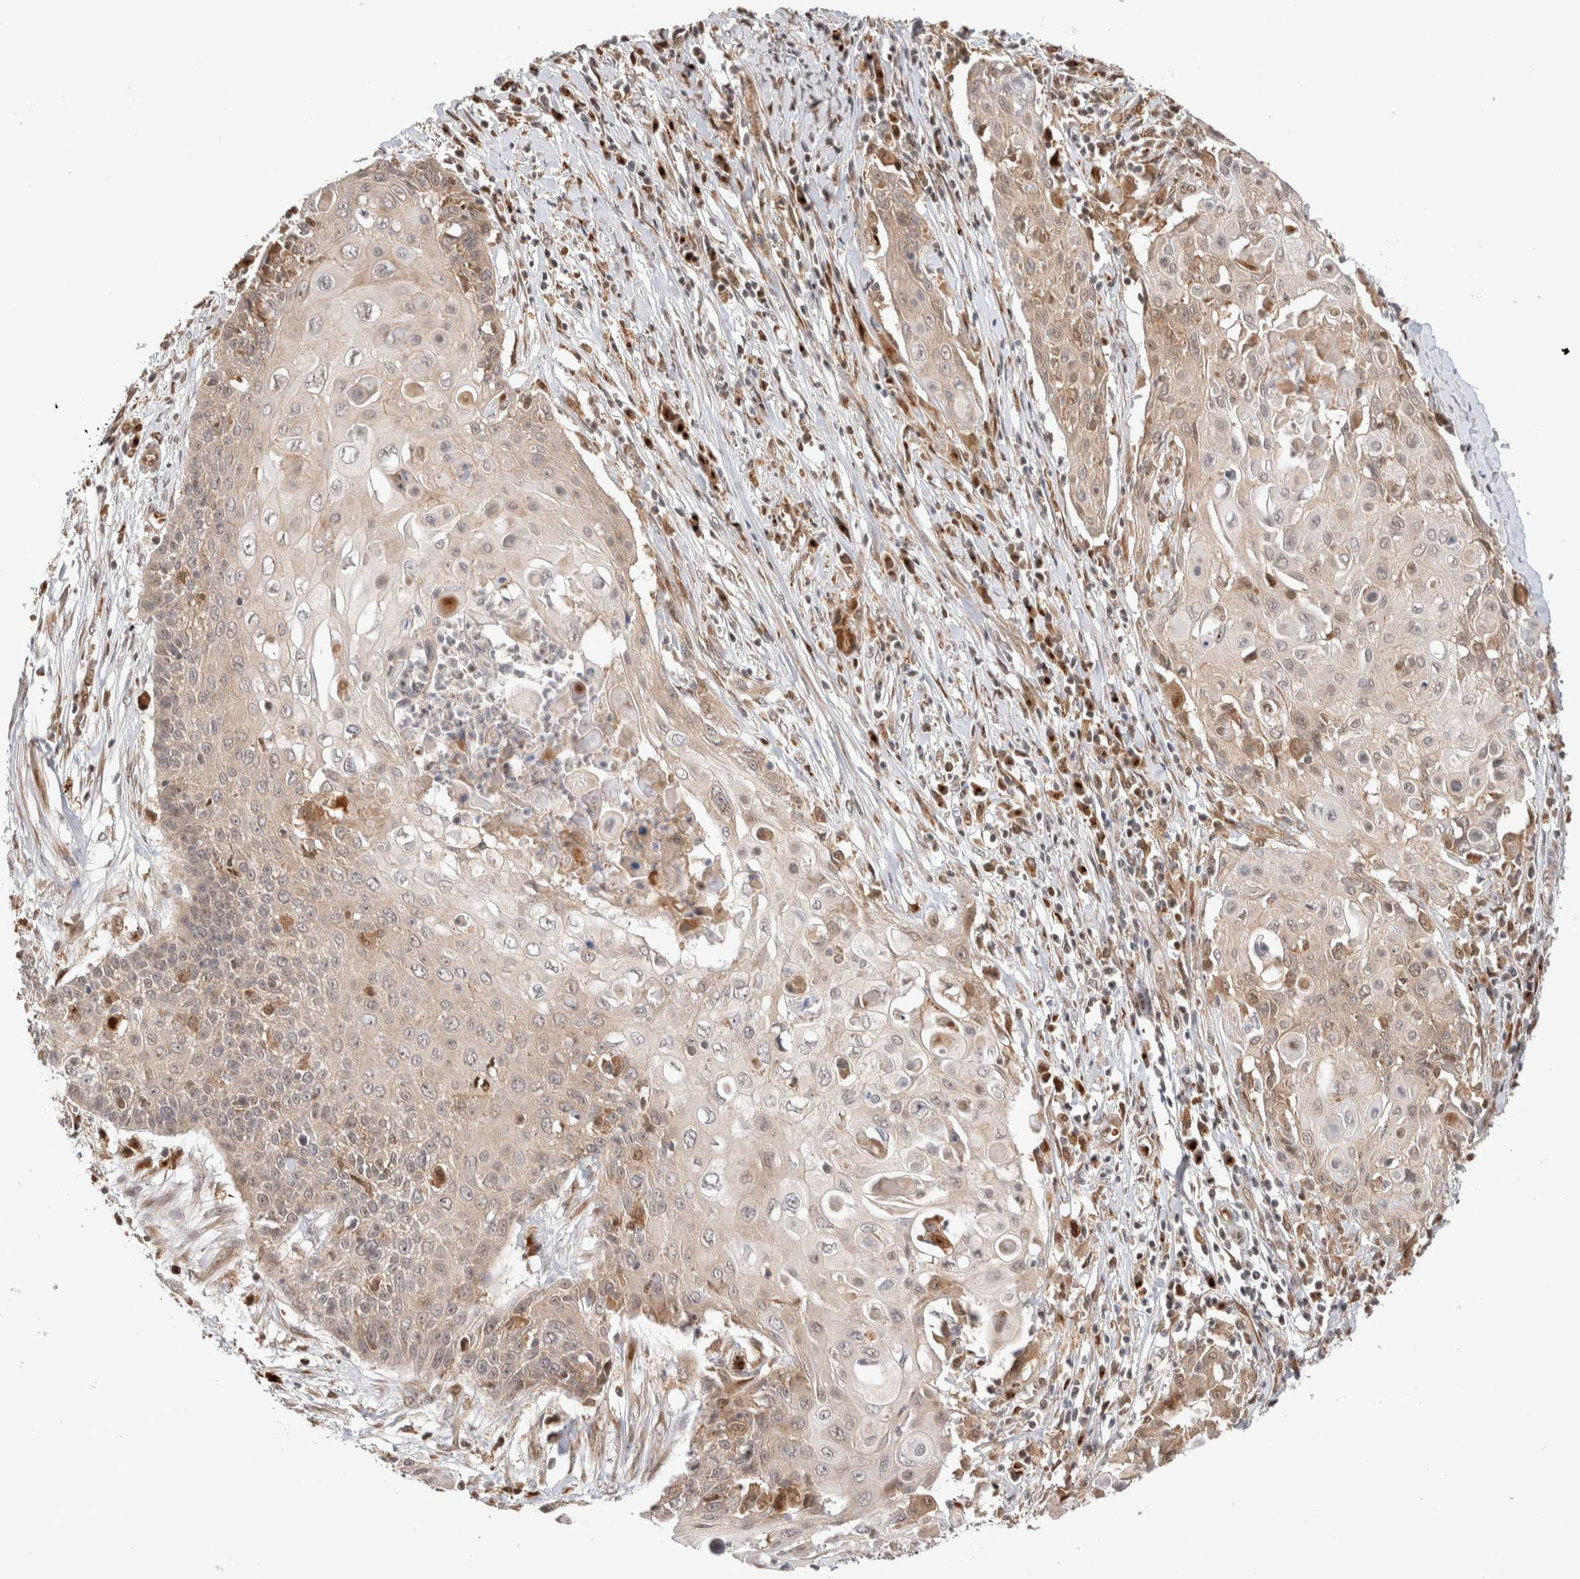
{"staining": {"intensity": "weak", "quantity": "25%-75%", "location": "cytoplasmic/membranous"}, "tissue": "cervical cancer", "cell_type": "Tumor cells", "image_type": "cancer", "snomed": [{"axis": "morphology", "description": "Squamous cell carcinoma, NOS"}, {"axis": "topography", "description": "Cervix"}], "caption": "IHC of human cervical cancer (squamous cell carcinoma) shows low levels of weak cytoplasmic/membranous expression in about 25%-75% of tumor cells.", "gene": "OTUD6B", "patient": {"sex": "female", "age": 39}}